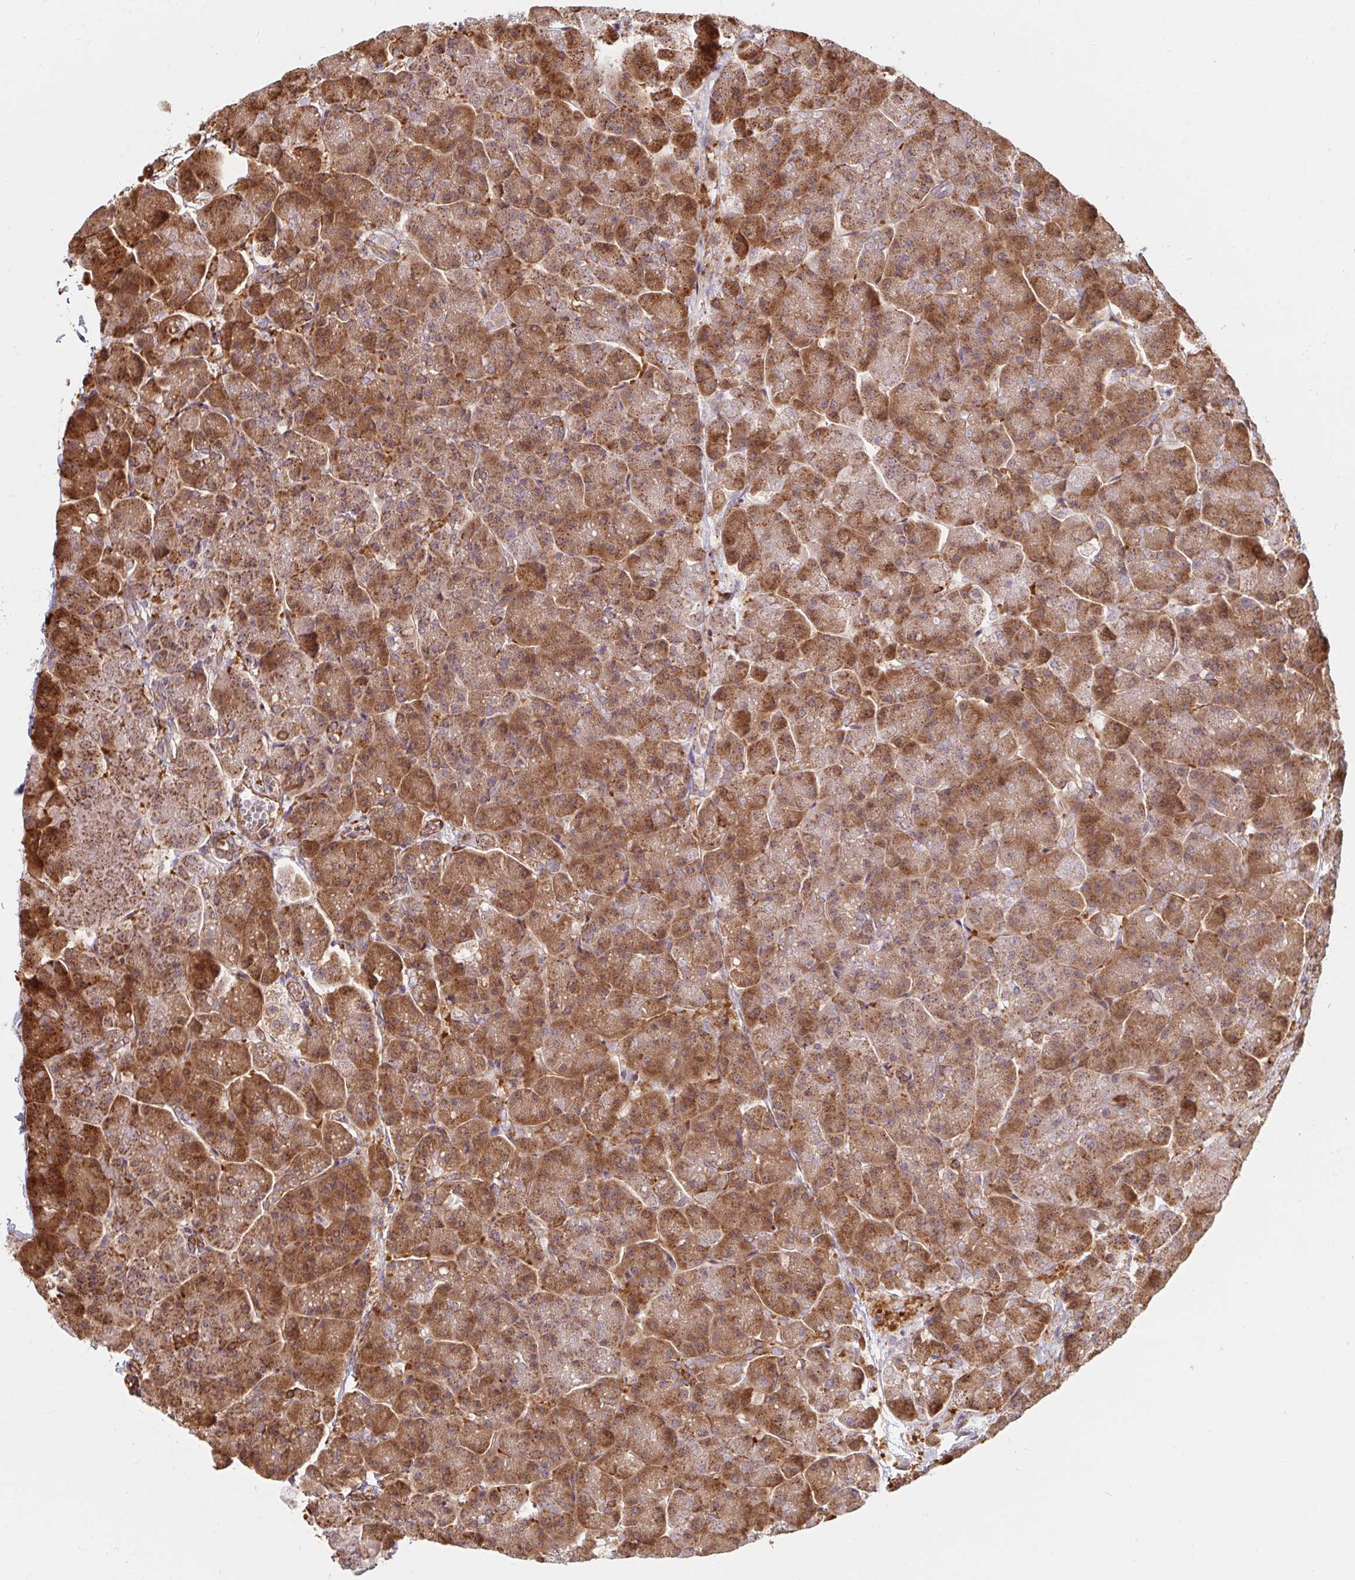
{"staining": {"intensity": "moderate", "quantity": ">75%", "location": "cytoplasmic/membranous"}, "tissue": "pancreas", "cell_type": "Exocrine glandular cells", "image_type": "normal", "snomed": [{"axis": "morphology", "description": "Normal tissue, NOS"}, {"axis": "topography", "description": "Pancreas"}, {"axis": "topography", "description": "Peripheral nerve tissue"}], "caption": "Immunohistochemistry (IHC) image of unremarkable human pancreas stained for a protein (brown), which displays medium levels of moderate cytoplasmic/membranous positivity in approximately >75% of exocrine glandular cells.", "gene": "BTF3", "patient": {"sex": "male", "age": 54}}